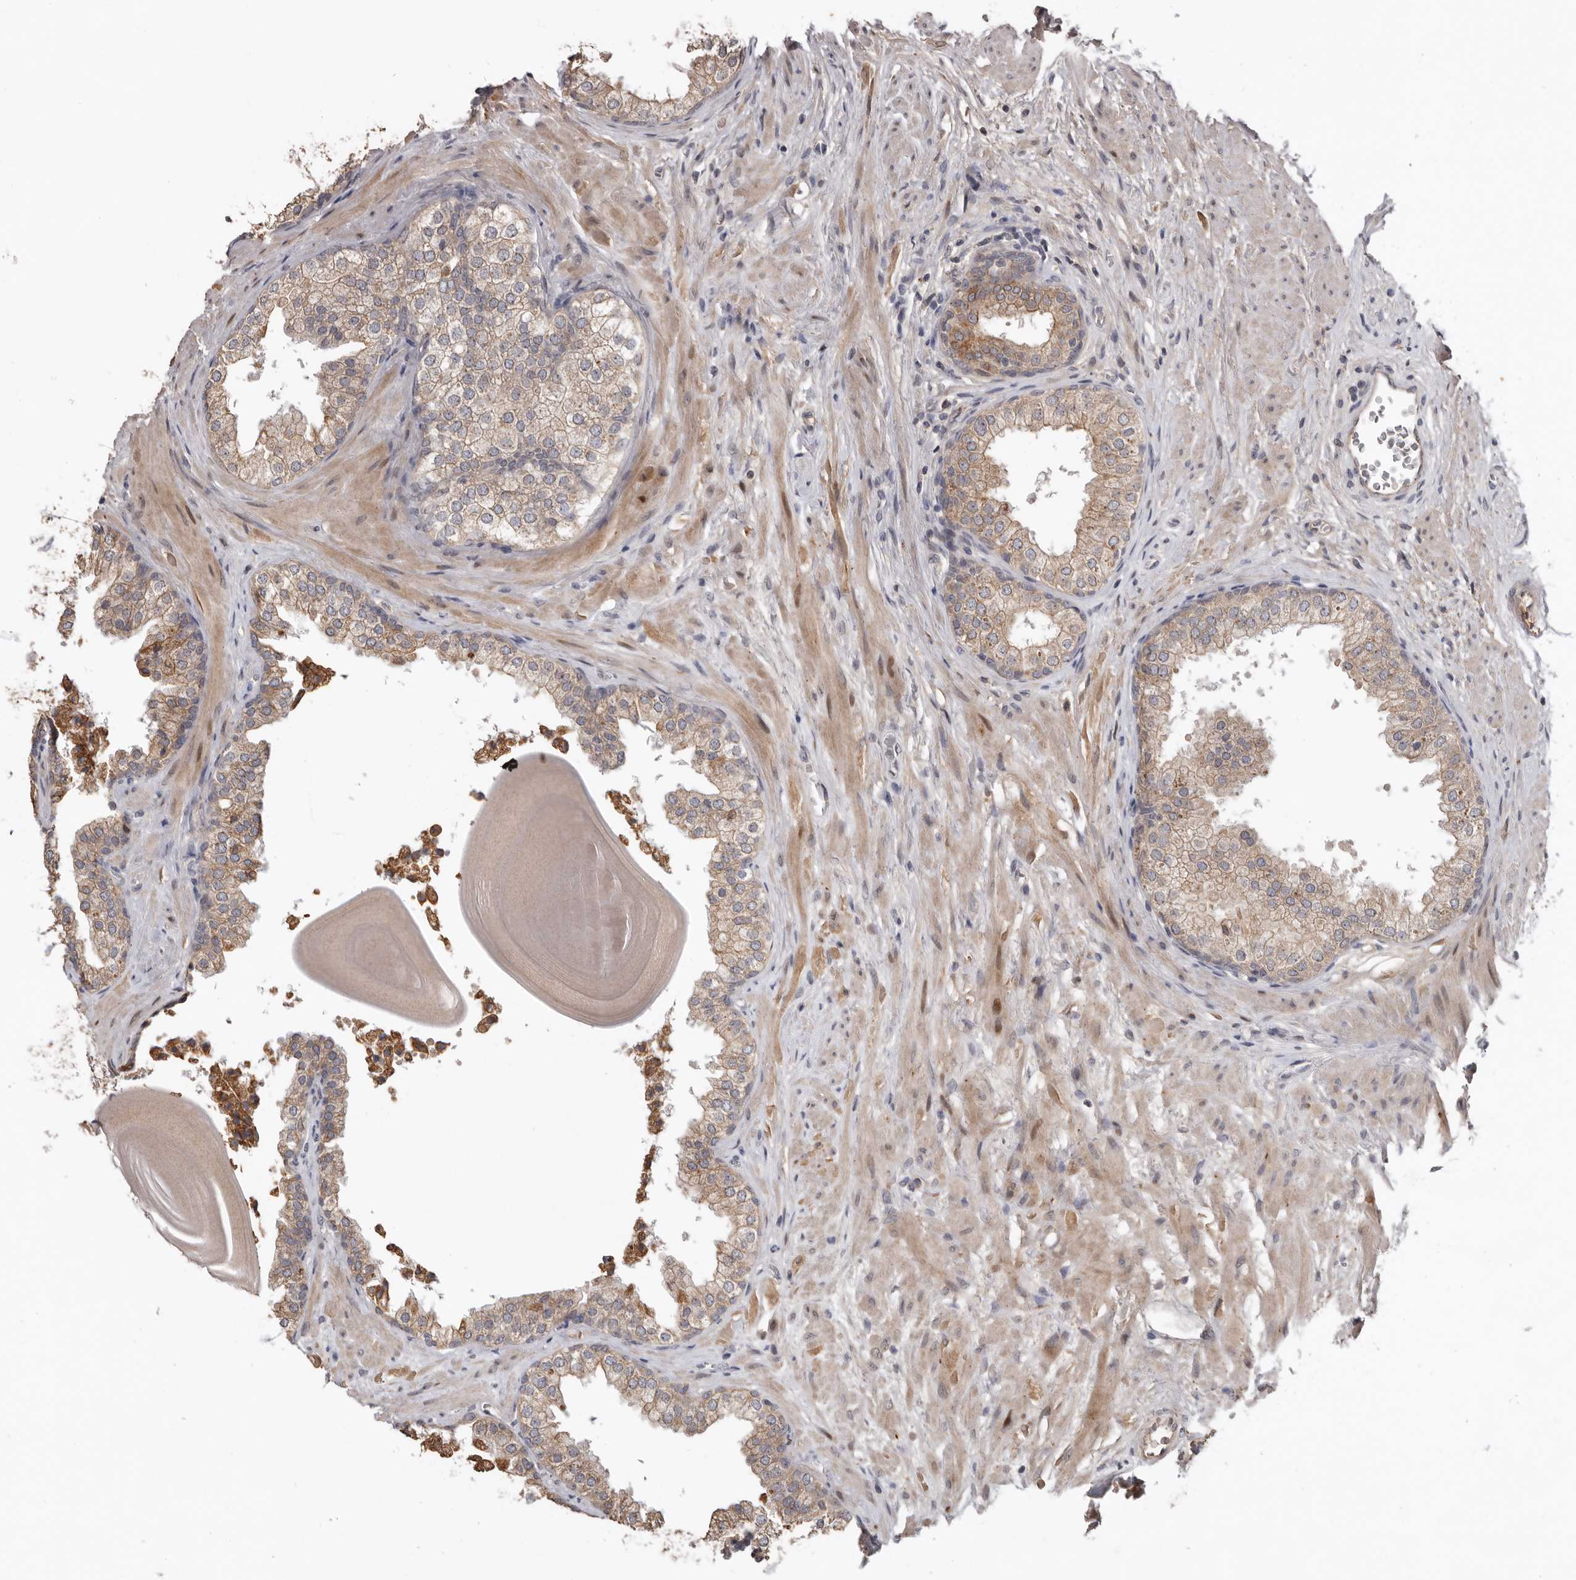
{"staining": {"intensity": "moderate", "quantity": "25%-75%", "location": "cytoplasmic/membranous"}, "tissue": "prostate", "cell_type": "Glandular cells", "image_type": "normal", "snomed": [{"axis": "morphology", "description": "Normal tissue, NOS"}, {"axis": "topography", "description": "Prostate"}], "caption": "An immunohistochemistry image of normal tissue is shown. Protein staining in brown highlights moderate cytoplasmic/membranous positivity in prostate within glandular cells.", "gene": "NMUR1", "patient": {"sex": "male", "age": 48}}